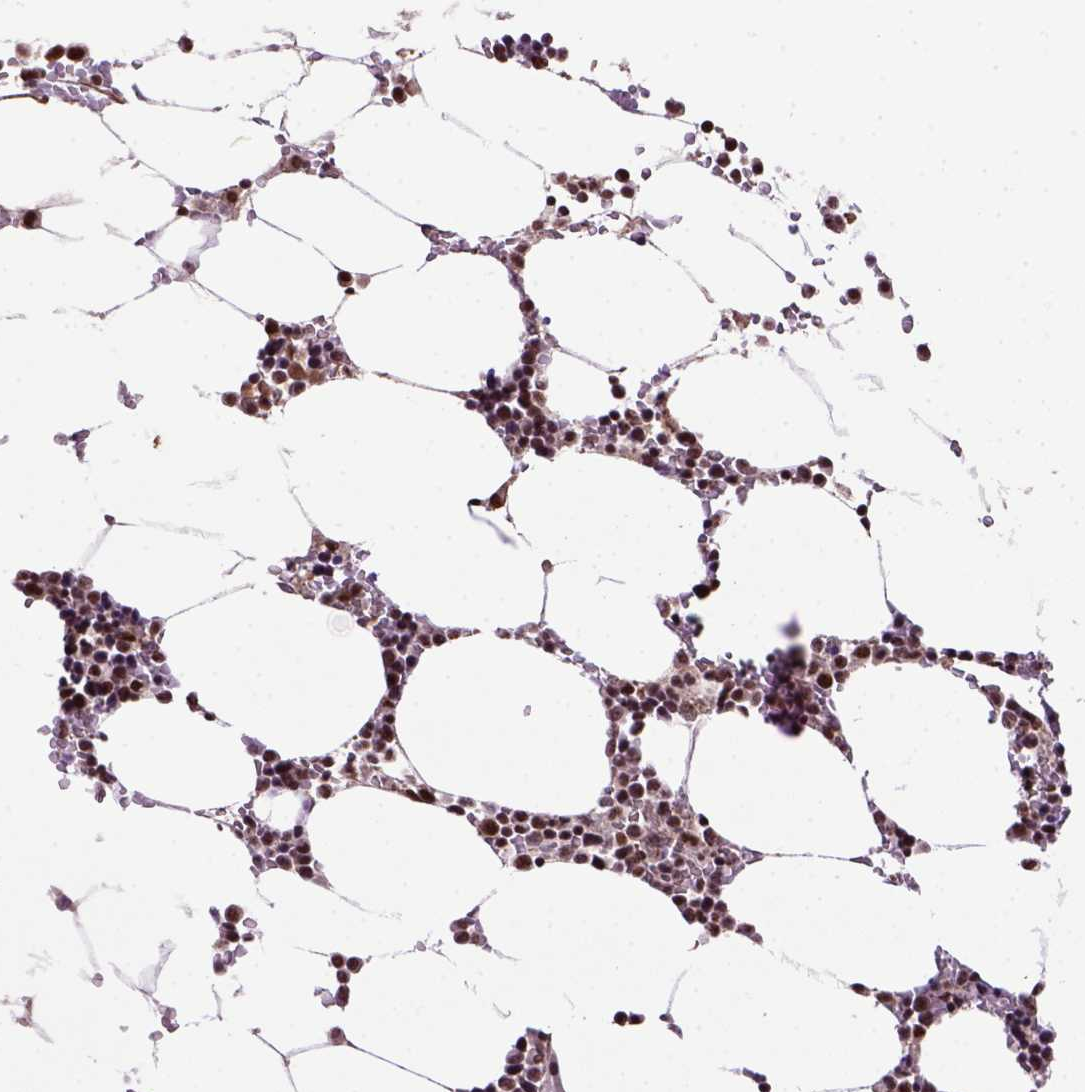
{"staining": {"intensity": "strong", "quantity": "25%-75%", "location": "nuclear"}, "tissue": "bone marrow", "cell_type": "Hematopoietic cells", "image_type": "normal", "snomed": [{"axis": "morphology", "description": "Normal tissue, NOS"}, {"axis": "topography", "description": "Bone marrow"}], "caption": "Brown immunohistochemical staining in benign human bone marrow shows strong nuclear staining in approximately 25%-75% of hematopoietic cells. The protein of interest is stained brown, and the nuclei are stained in blue (DAB IHC with brightfield microscopy, high magnification).", "gene": "PPIG", "patient": {"sex": "female", "age": 52}}